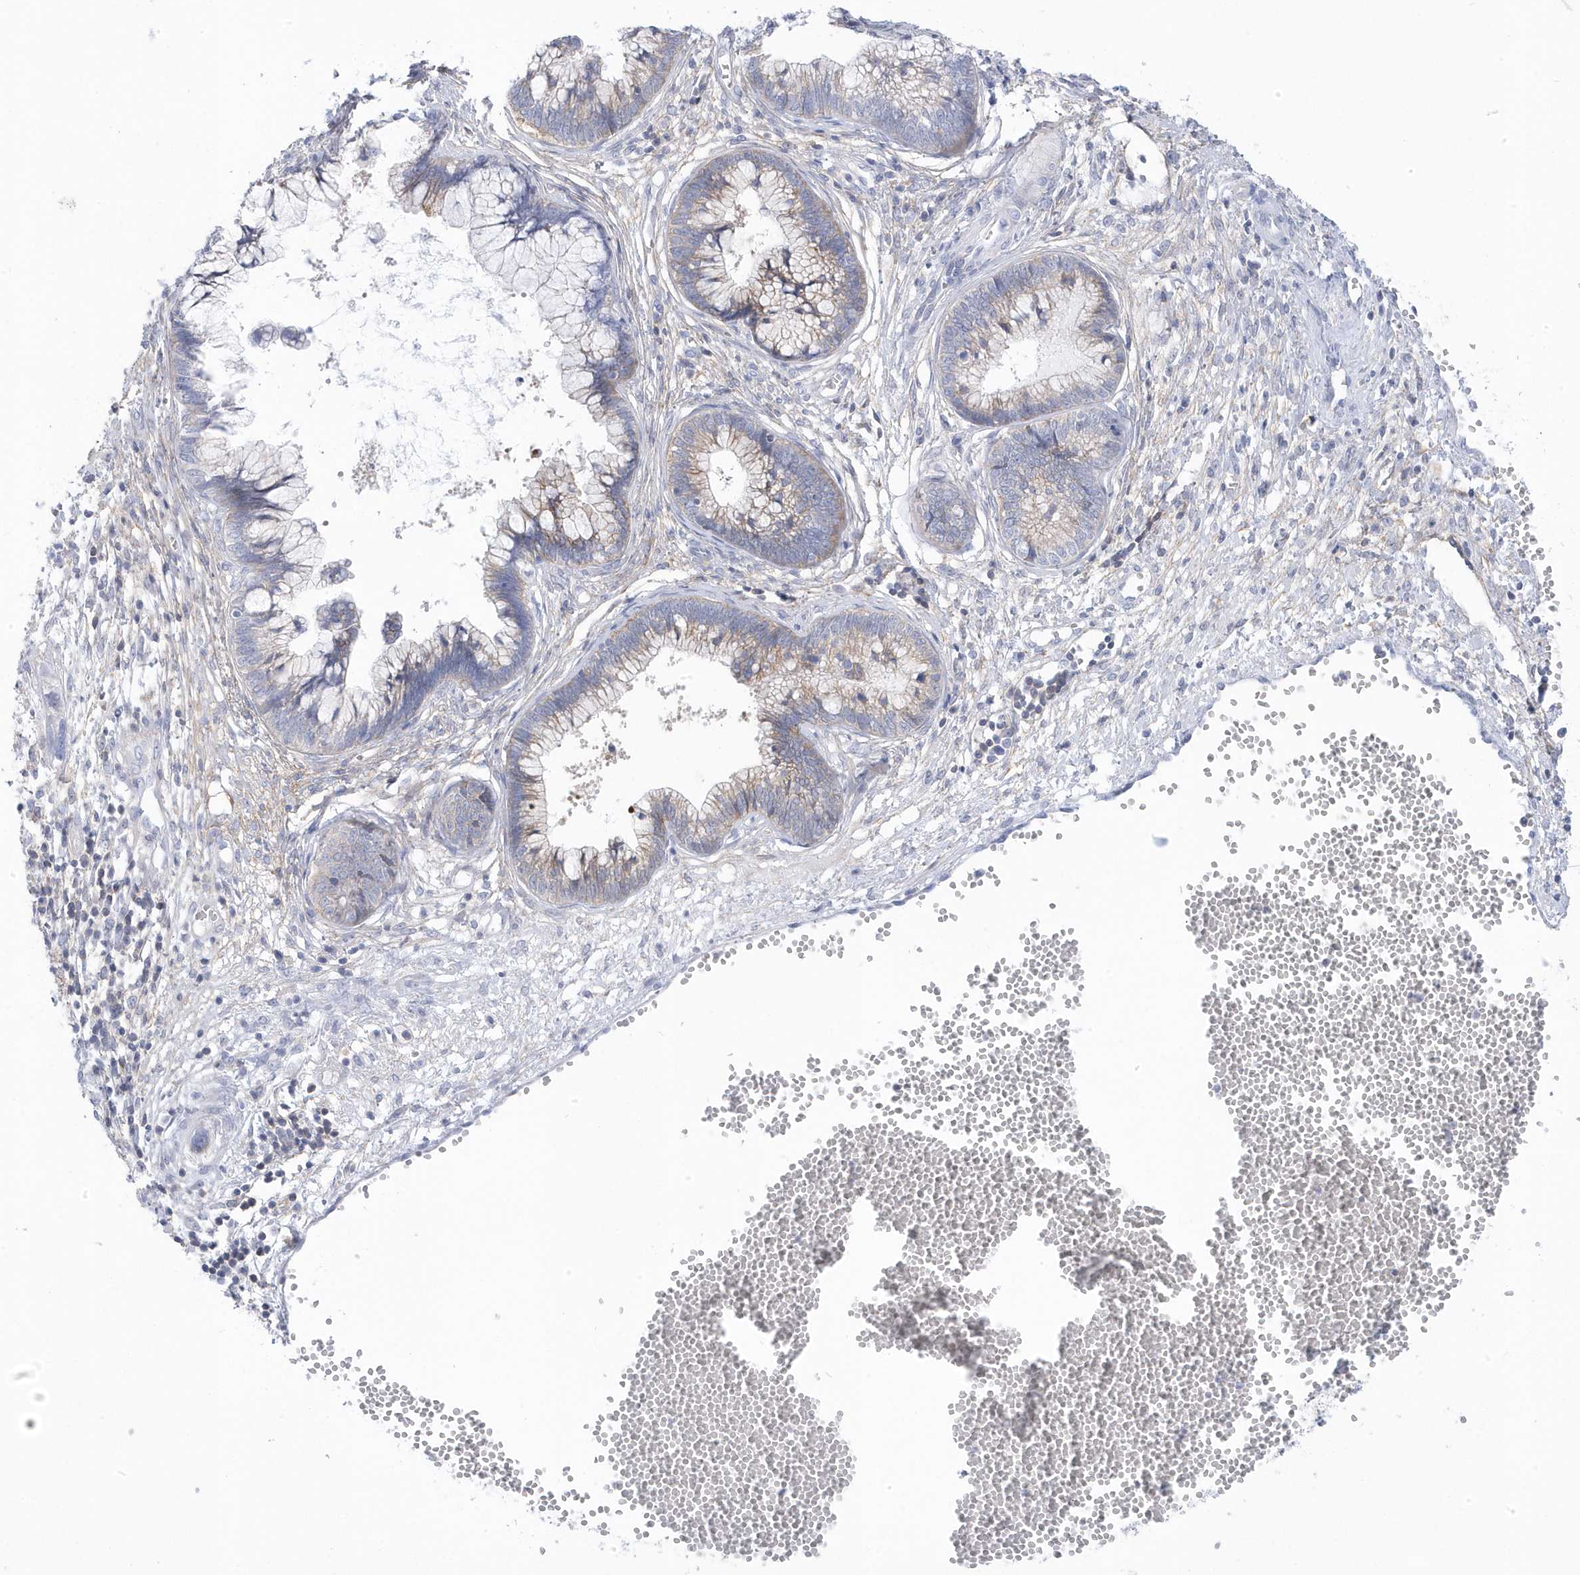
{"staining": {"intensity": "weak", "quantity": "<25%", "location": "cytoplasmic/membranous"}, "tissue": "cervical cancer", "cell_type": "Tumor cells", "image_type": "cancer", "snomed": [{"axis": "morphology", "description": "Adenocarcinoma, NOS"}, {"axis": "topography", "description": "Cervix"}], "caption": "IHC of adenocarcinoma (cervical) demonstrates no expression in tumor cells. (DAB (3,3'-diaminobenzidine) IHC visualized using brightfield microscopy, high magnification).", "gene": "ANAPC1", "patient": {"sex": "female", "age": 44}}